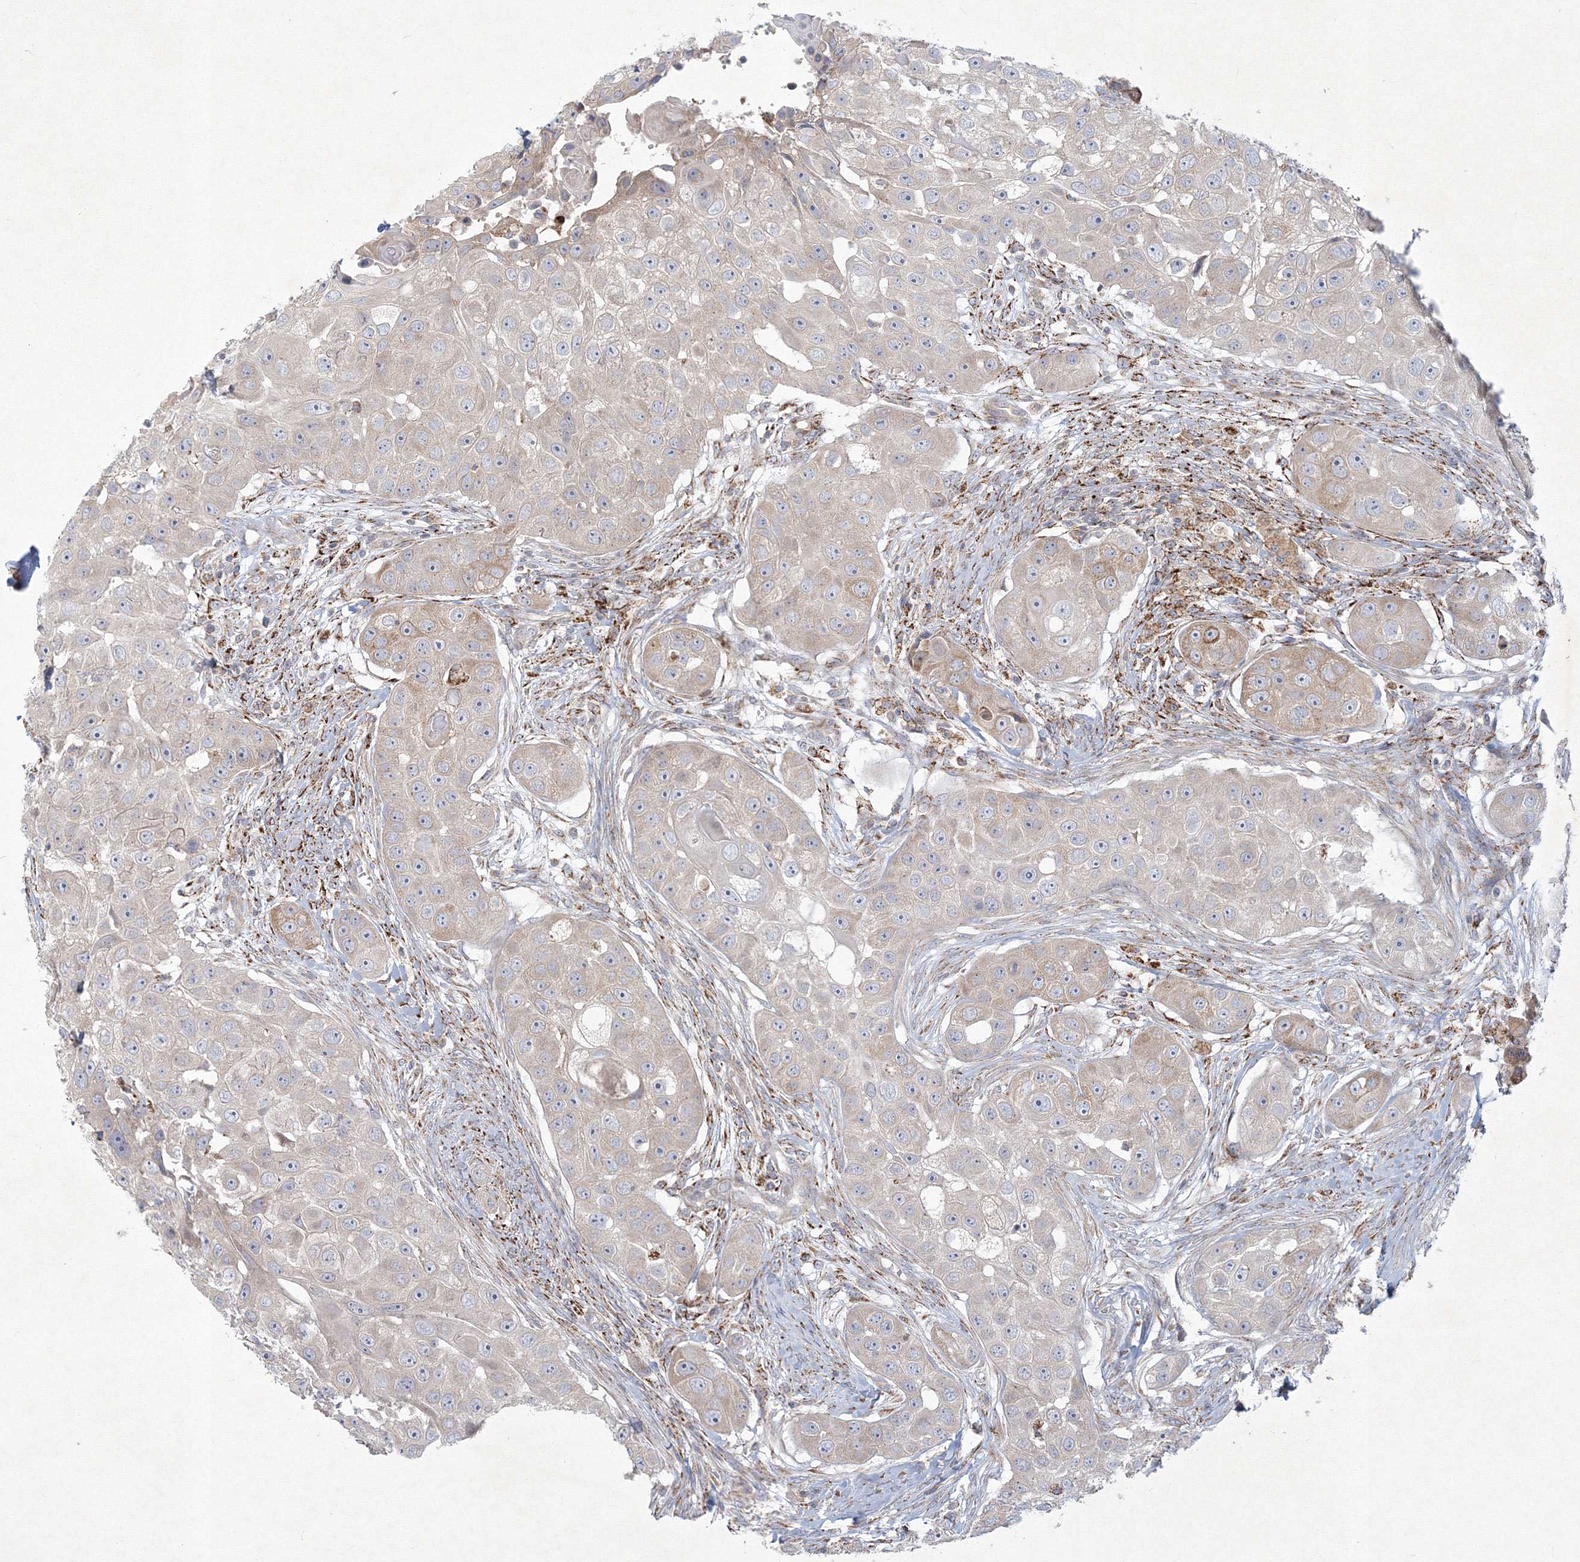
{"staining": {"intensity": "weak", "quantity": "<25%", "location": "cytoplasmic/membranous"}, "tissue": "head and neck cancer", "cell_type": "Tumor cells", "image_type": "cancer", "snomed": [{"axis": "morphology", "description": "Normal tissue, NOS"}, {"axis": "morphology", "description": "Squamous cell carcinoma, NOS"}, {"axis": "topography", "description": "Skeletal muscle"}, {"axis": "topography", "description": "Head-Neck"}], "caption": "Squamous cell carcinoma (head and neck) was stained to show a protein in brown. There is no significant expression in tumor cells.", "gene": "WDR49", "patient": {"sex": "male", "age": 51}}